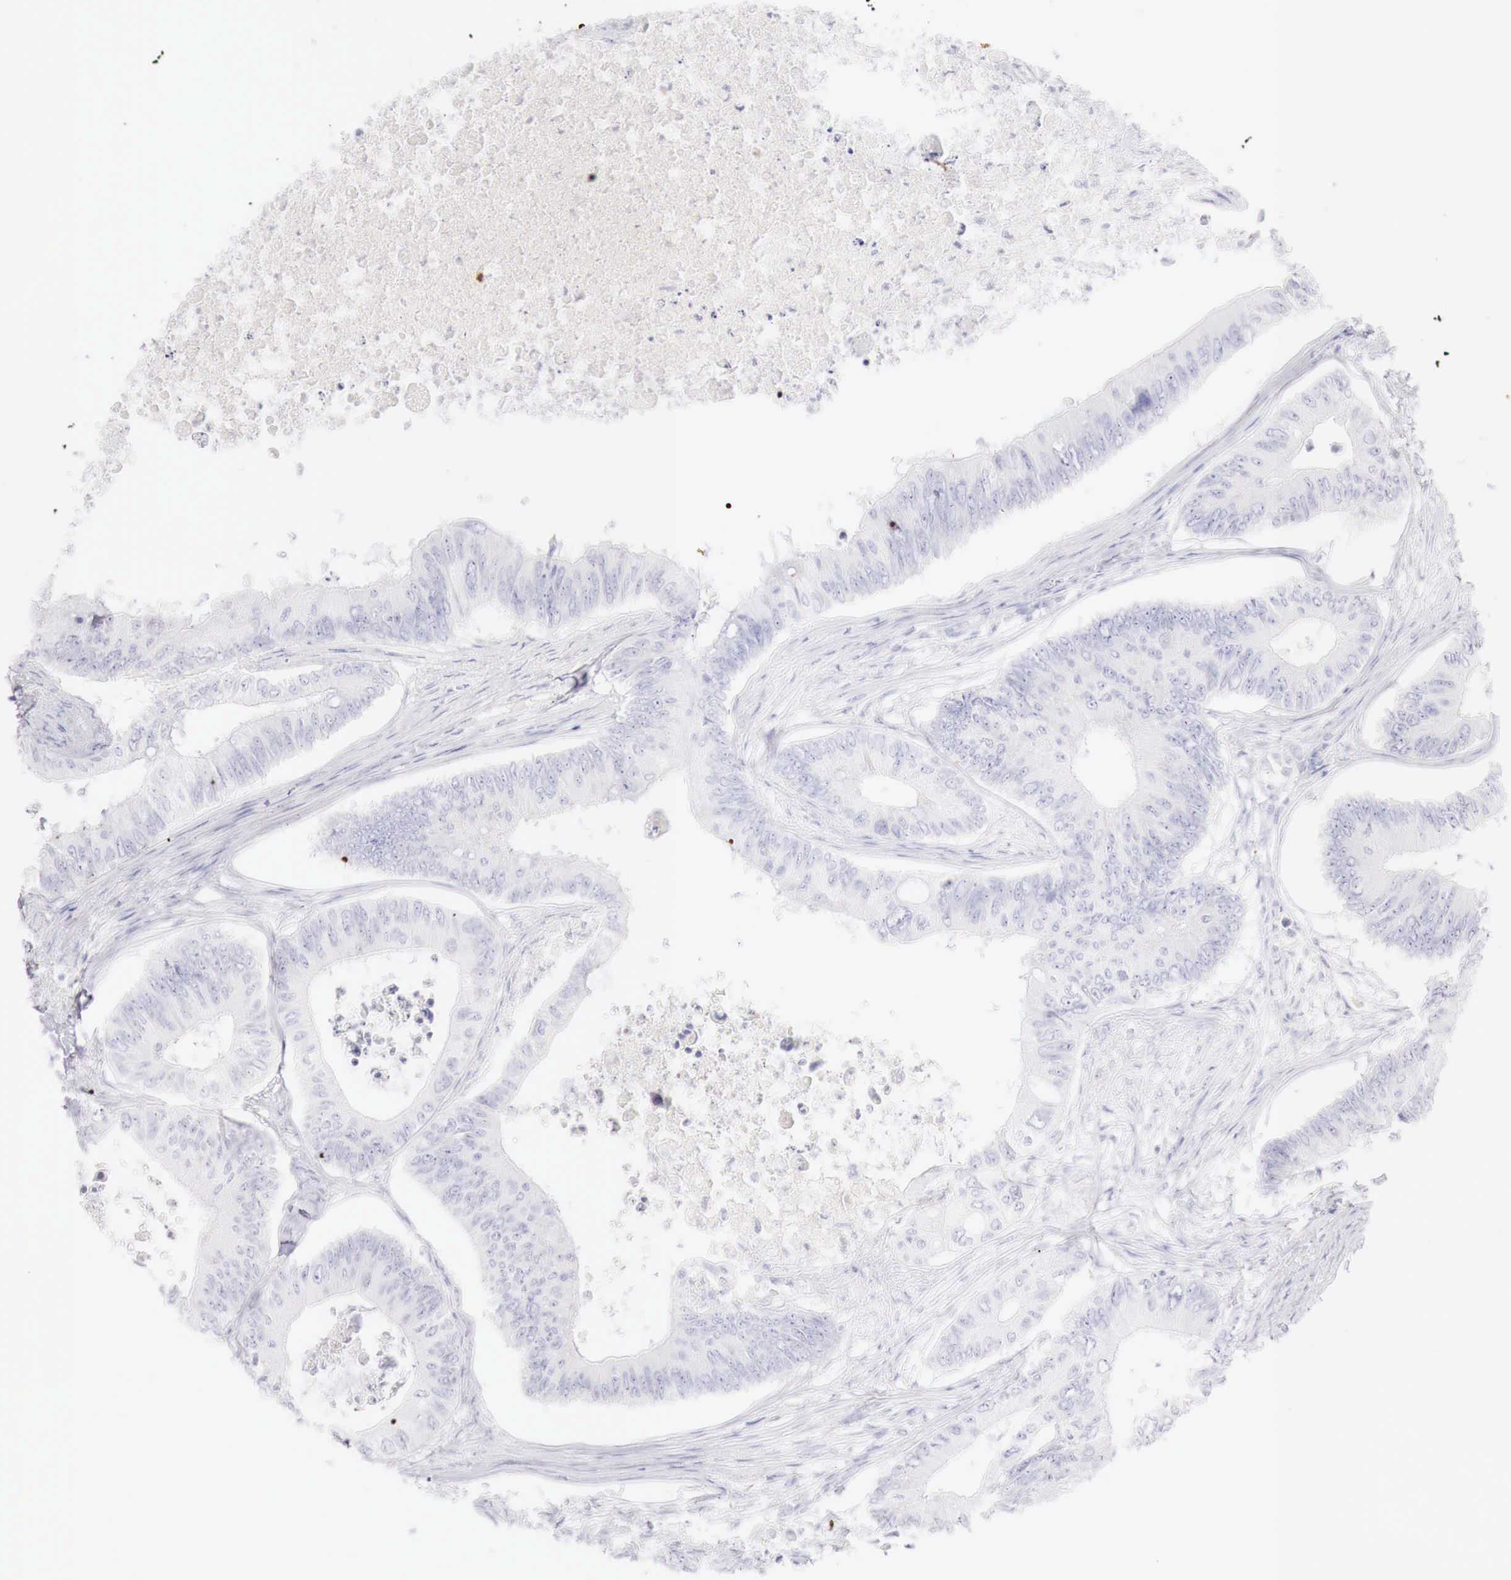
{"staining": {"intensity": "negative", "quantity": "none", "location": "none"}, "tissue": "colorectal cancer", "cell_type": "Tumor cells", "image_type": "cancer", "snomed": [{"axis": "morphology", "description": "Adenocarcinoma, NOS"}, {"axis": "topography", "description": "Colon"}], "caption": "This is an IHC histopathology image of human colorectal cancer. There is no positivity in tumor cells.", "gene": "INHA", "patient": {"sex": "male", "age": 65}}